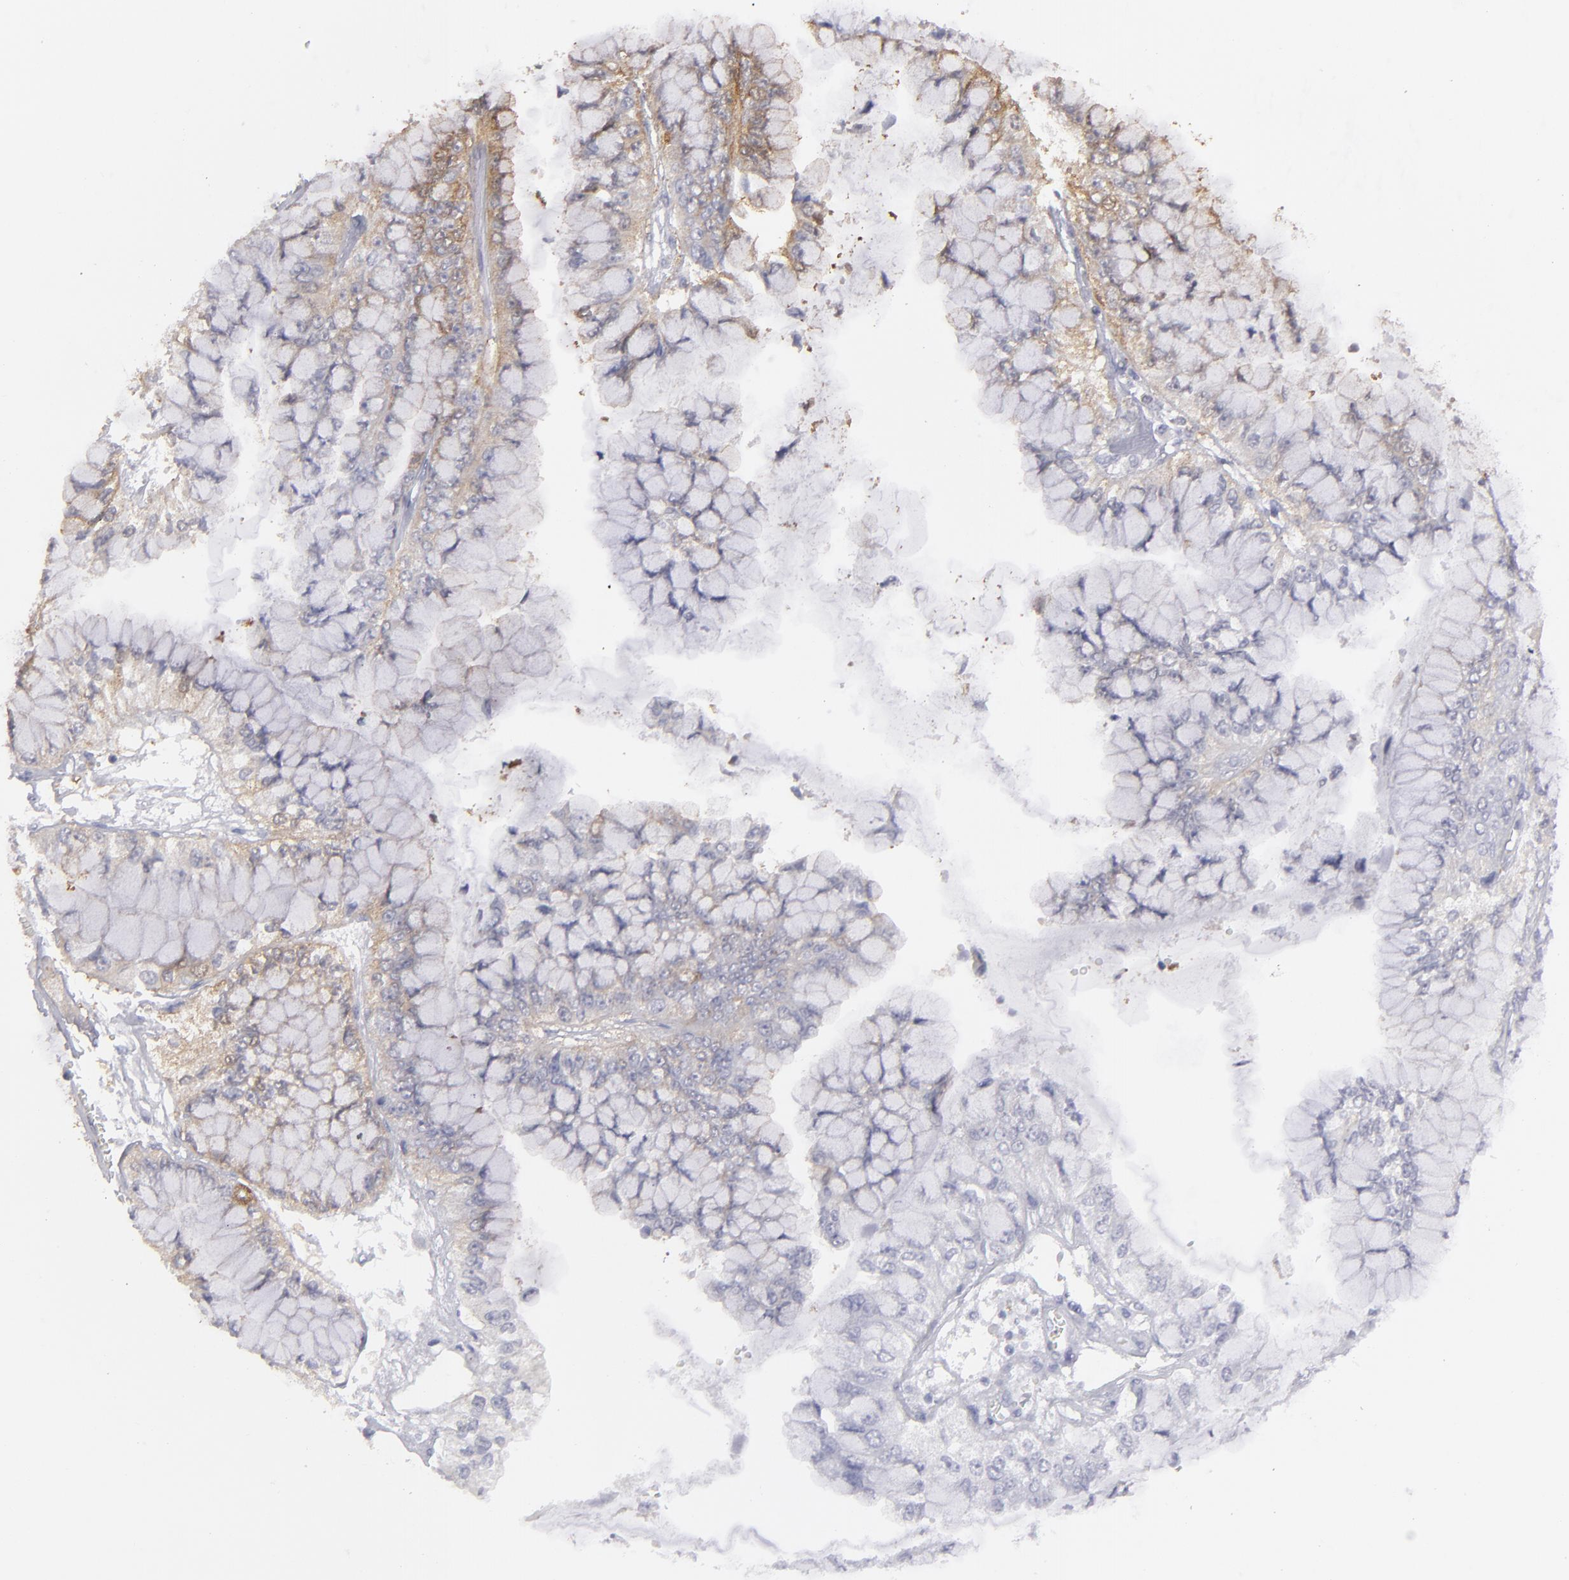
{"staining": {"intensity": "weak", "quantity": "25%-75%", "location": "cytoplasmic/membranous"}, "tissue": "liver cancer", "cell_type": "Tumor cells", "image_type": "cancer", "snomed": [{"axis": "morphology", "description": "Cholangiocarcinoma"}, {"axis": "topography", "description": "Liver"}], "caption": "A photomicrograph of liver cancer stained for a protein reveals weak cytoplasmic/membranous brown staining in tumor cells.", "gene": "SEMA3G", "patient": {"sex": "female", "age": 79}}